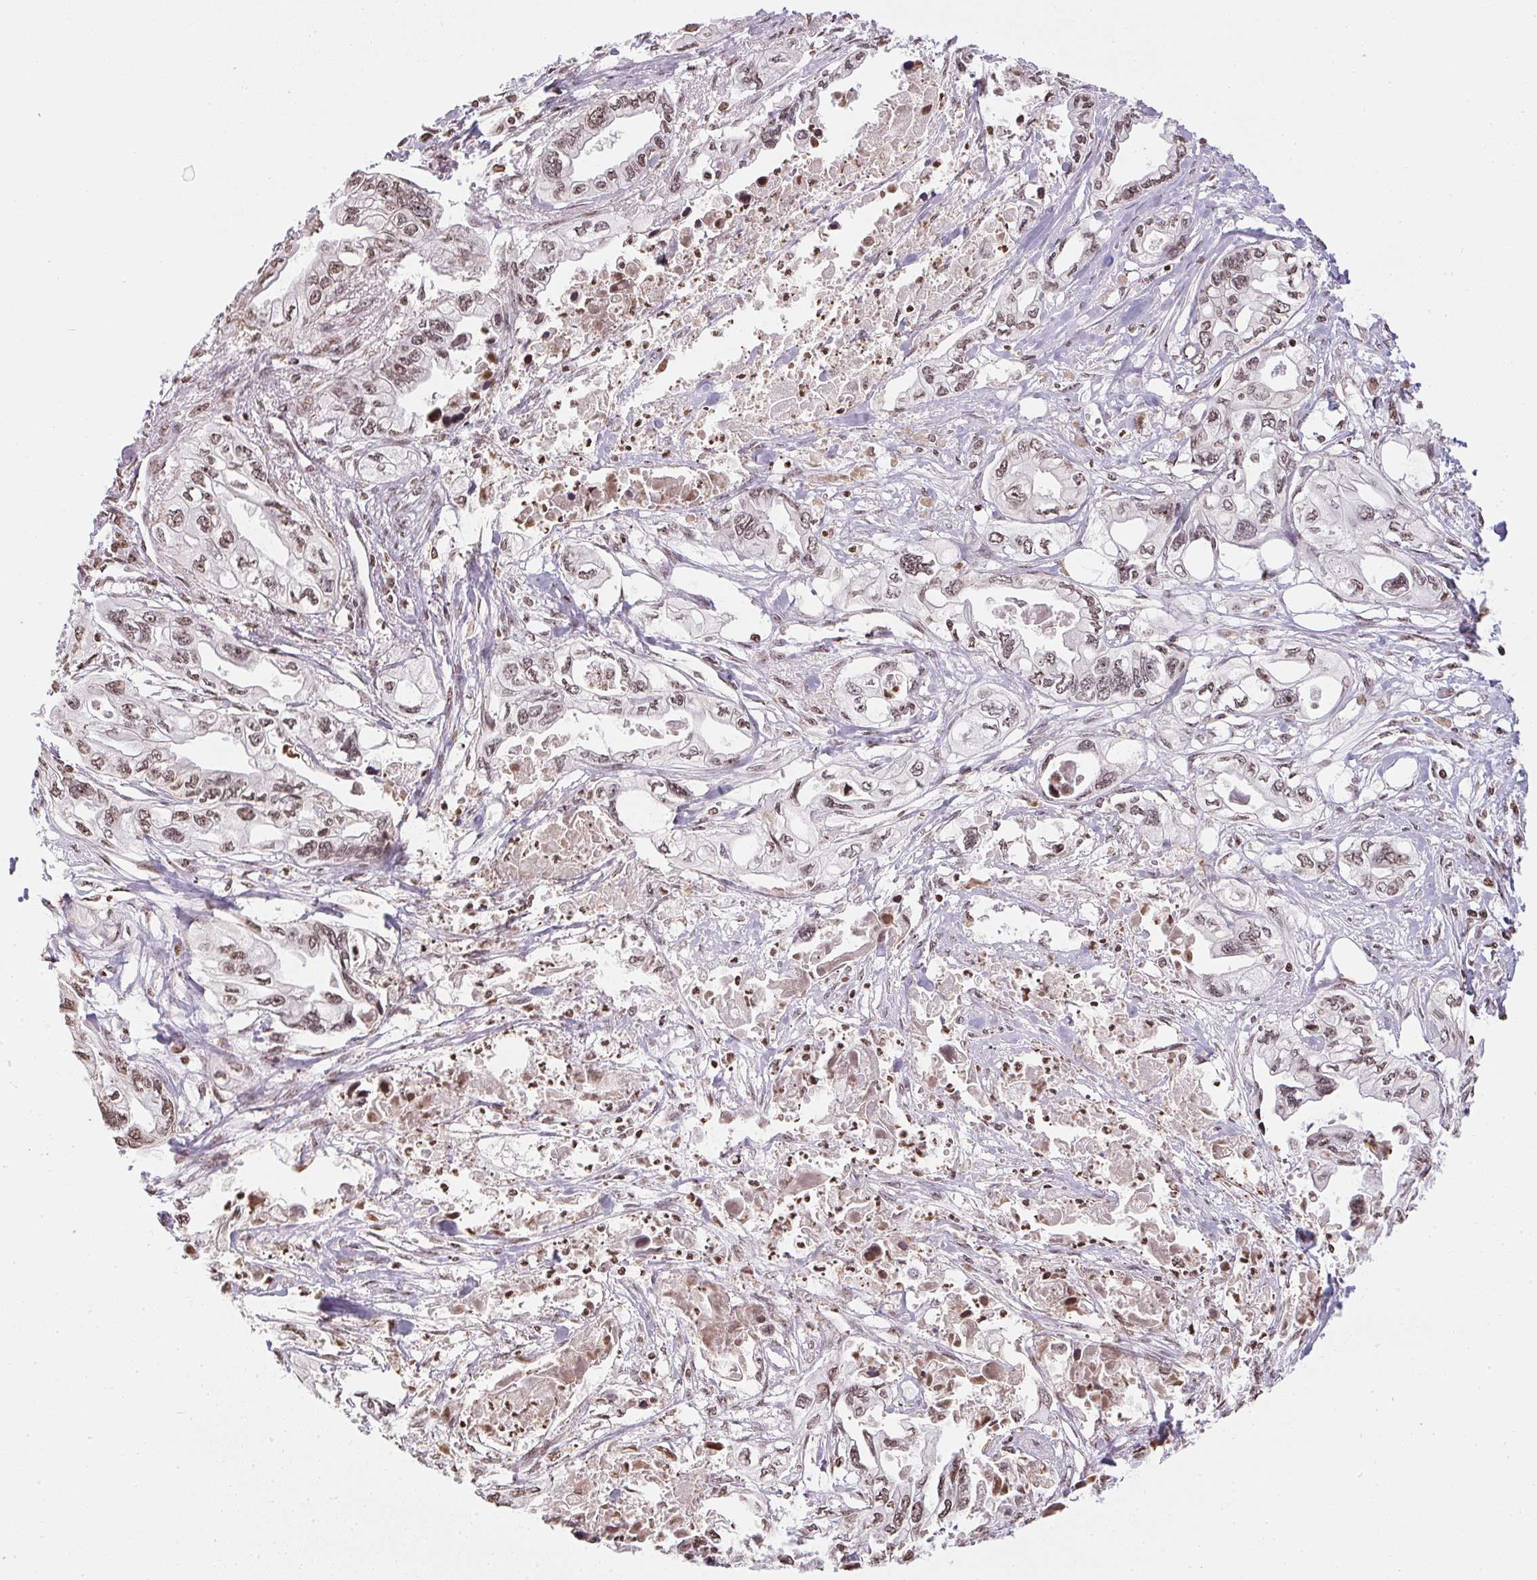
{"staining": {"intensity": "weak", "quantity": ">75%", "location": "nuclear"}, "tissue": "pancreatic cancer", "cell_type": "Tumor cells", "image_type": "cancer", "snomed": [{"axis": "morphology", "description": "Adenocarcinoma, NOS"}, {"axis": "topography", "description": "Pancreas"}], "caption": "Immunohistochemical staining of human pancreatic adenocarcinoma demonstrates low levels of weak nuclear expression in approximately >75% of tumor cells. (DAB = brown stain, brightfield microscopy at high magnification).", "gene": "RNF181", "patient": {"sex": "male", "age": 68}}